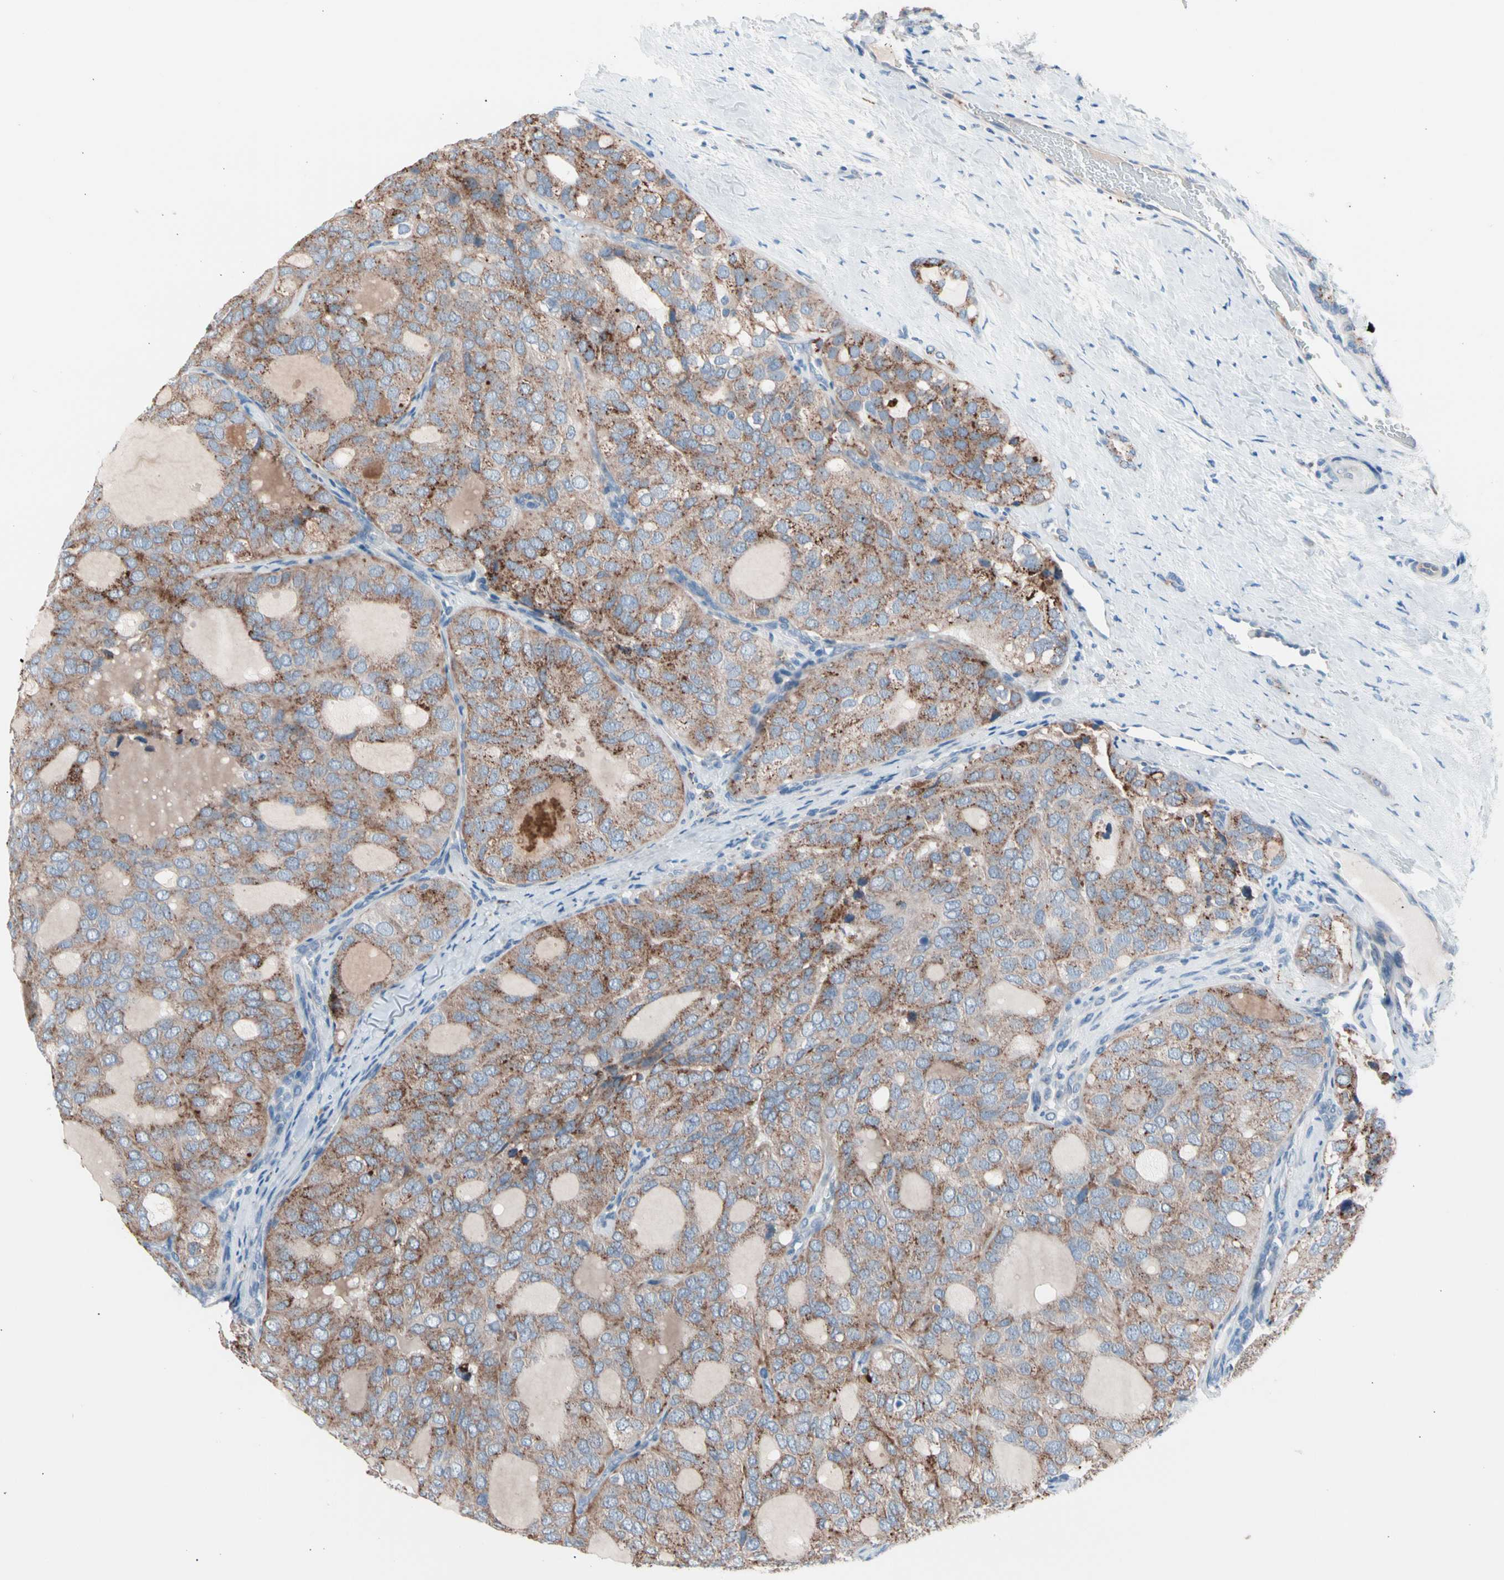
{"staining": {"intensity": "strong", "quantity": ">75%", "location": "cytoplasmic/membranous"}, "tissue": "thyroid cancer", "cell_type": "Tumor cells", "image_type": "cancer", "snomed": [{"axis": "morphology", "description": "Follicular adenoma carcinoma, NOS"}, {"axis": "topography", "description": "Thyroid gland"}], "caption": "Human thyroid cancer stained for a protein (brown) displays strong cytoplasmic/membranous positive positivity in approximately >75% of tumor cells.", "gene": "CASQ1", "patient": {"sex": "male", "age": 75}}